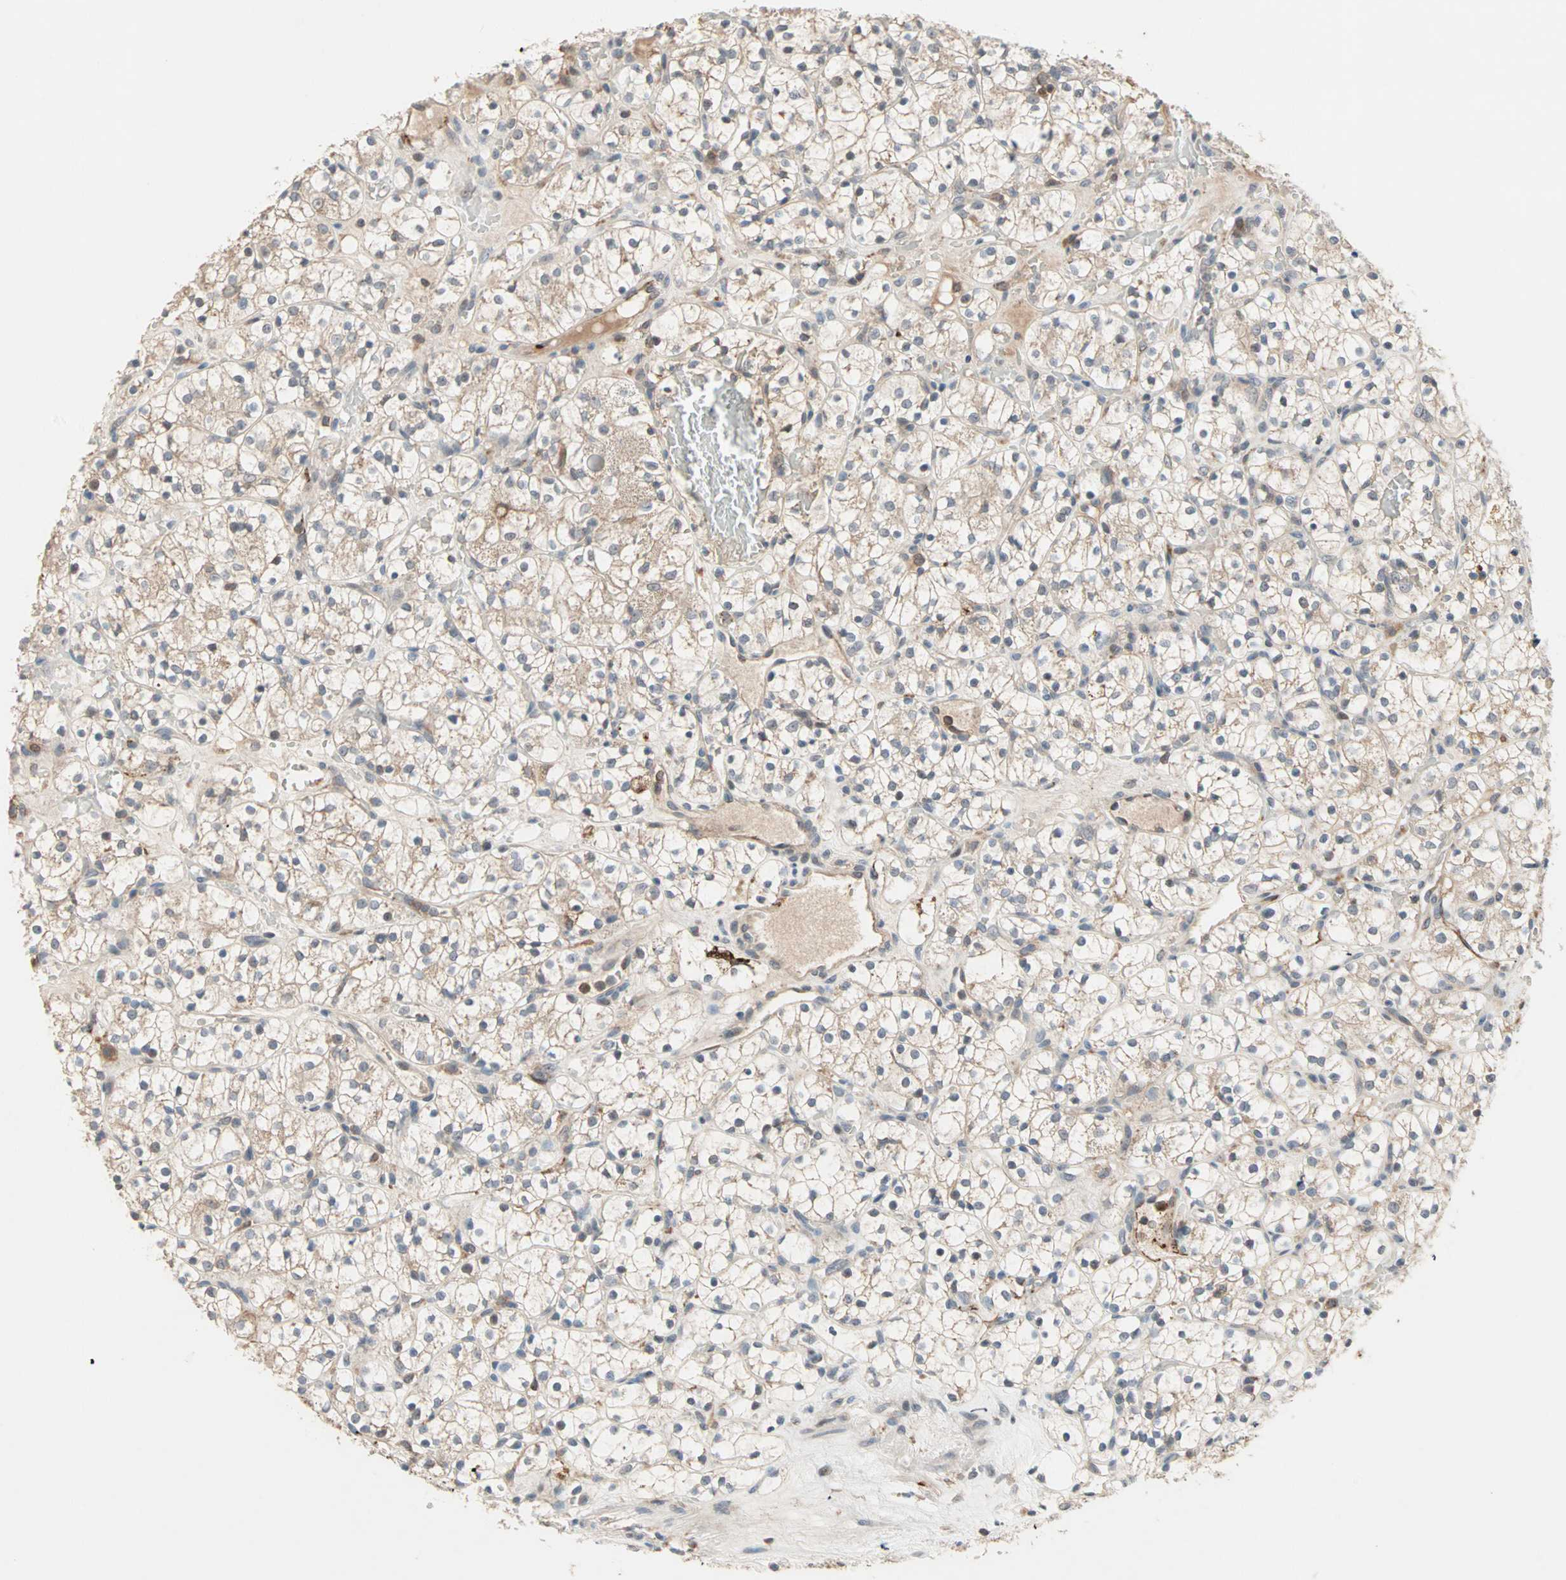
{"staining": {"intensity": "negative", "quantity": "none", "location": "none"}, "tissue": "renal cancer", "cell_type": "Tumor cells", "image_type": "cancer", "snomed": [{"axis": "morphology", "description": "Adenocarcinoma, NOS"}, {"axis": "topography", "description": "Kidney"}], "caption": "Immunohistochemistry (IHC) image of human adenocarcinoma (renal) stained for a protein (brown), which shows no expression in tumor cells.", "gene": "PROS1", "patient": {"sex": "female", "age": 60}}